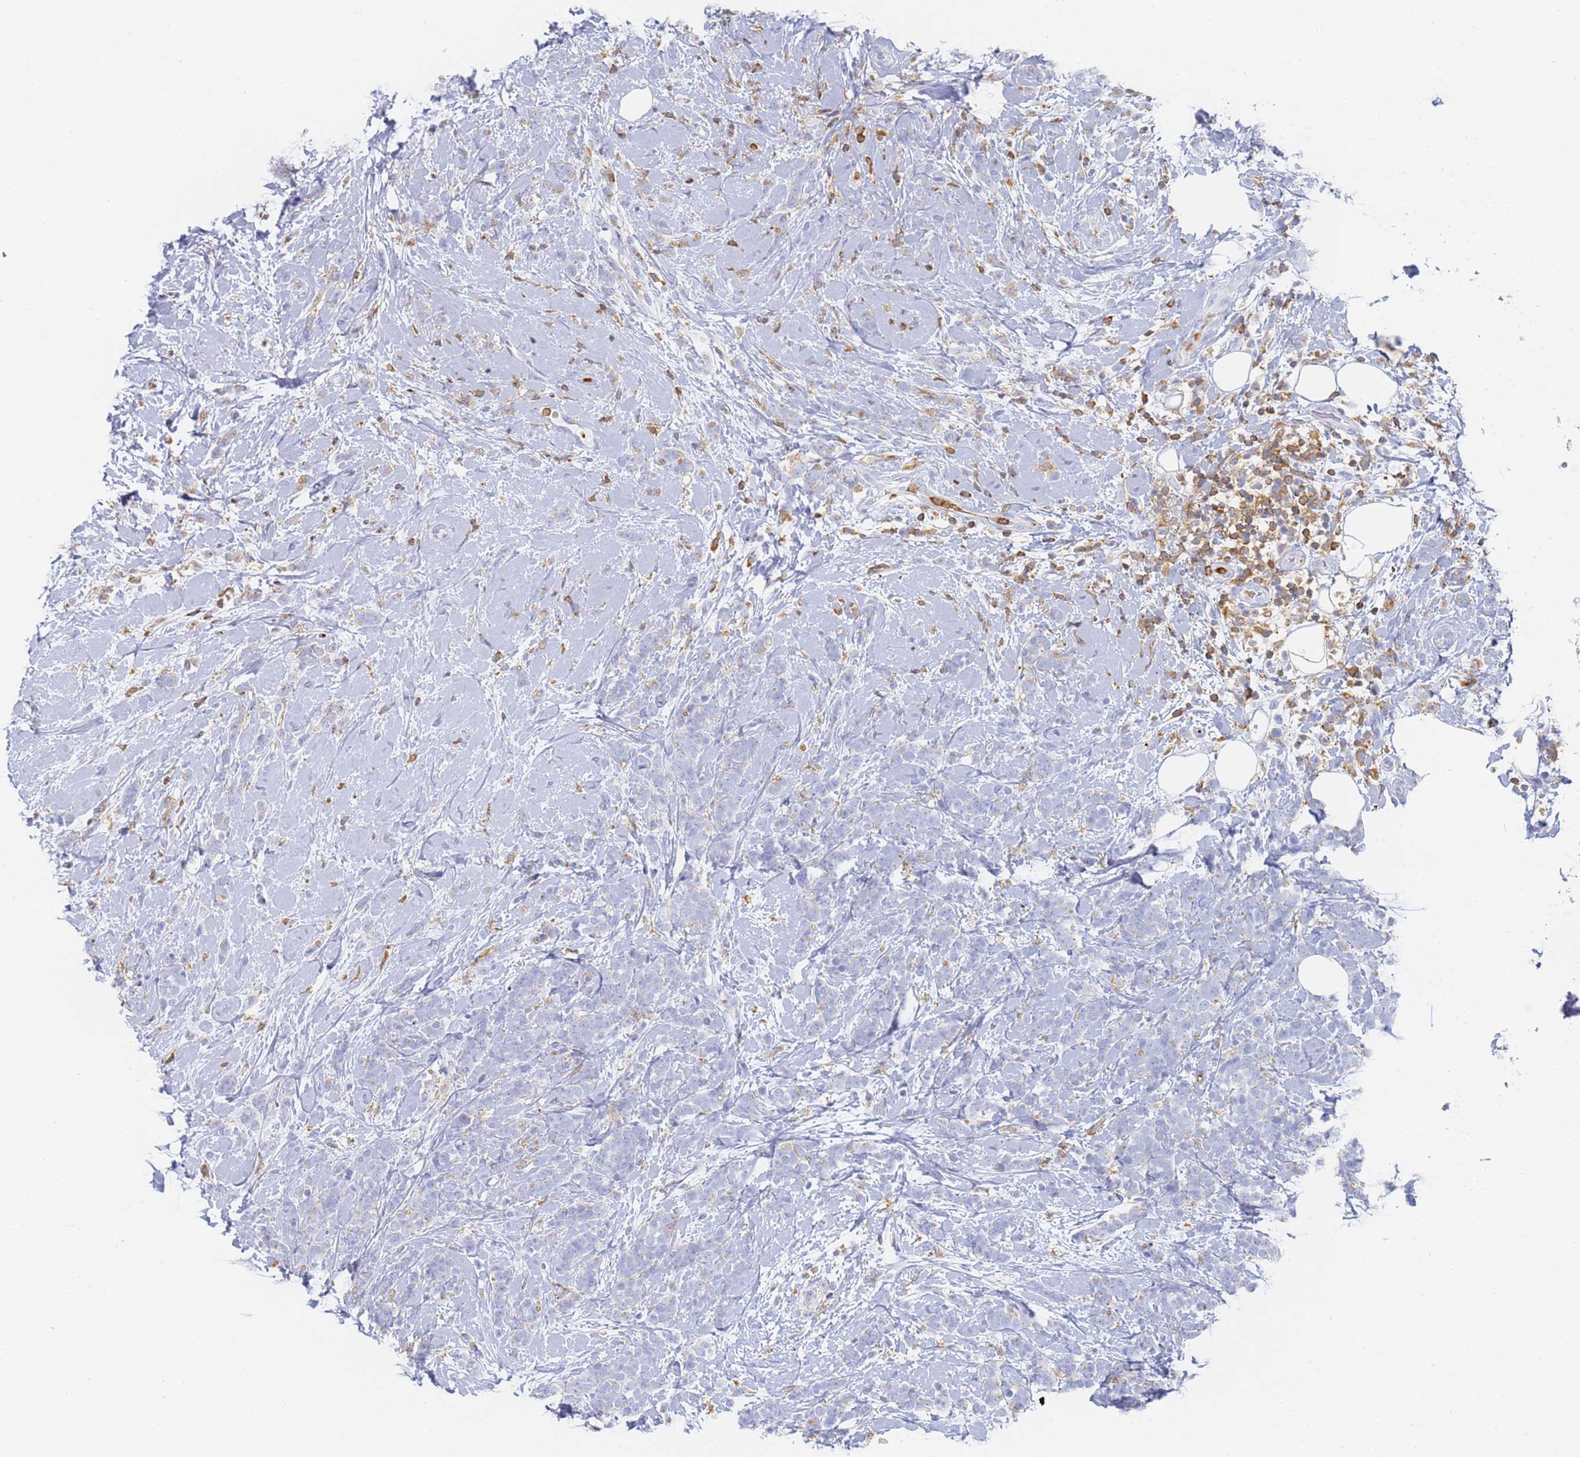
{"staining": {"intensity": "weak", "quantity": "<25%", "location": "cytoplasmic/membranous"}, "tissue": "breast cancer", "cell_type": "Tumor cells", "image_type": "cancer", "snomed": [{"axis": "morphology", "description": "Lobular carcinoma"}, {"axis": "topography", "description": "Breast"}], "caption": "A histopathology image of breast lobular carcinoma stained for a protein exhibits no brown staining in tumor cells.", "gene": "BIN2", "patient": {"sex": "female", "age": 58}}